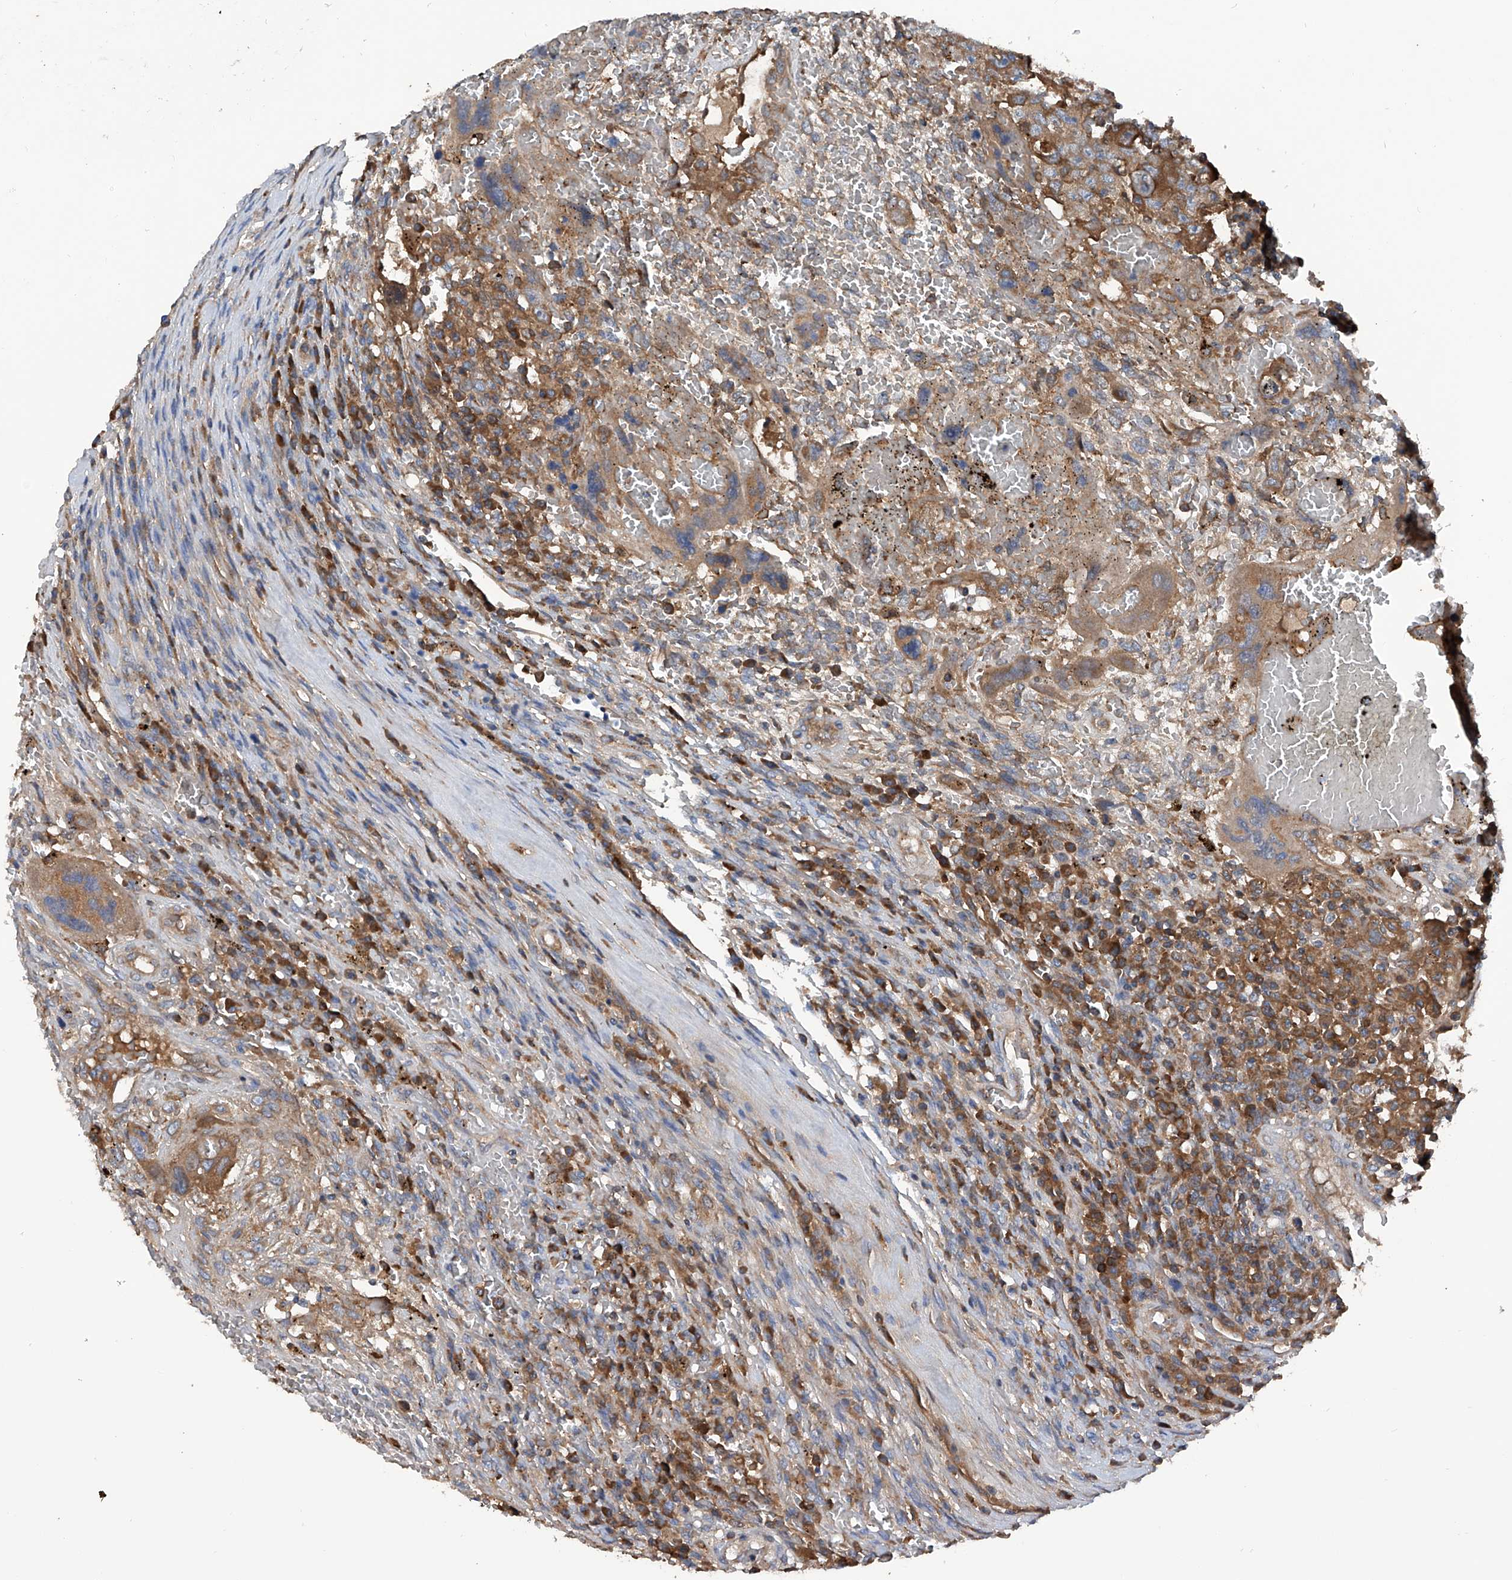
{"staining": {"intensity": "moderate", "quantity": ">75%", "location": "cytoplasmic/membranous"}, "tissue": "testis cancer", "cell_type": "Tumor cells", "image_type": "cancer", "snomed": [{"axis": "morphology", "description": "Carcinoma, Embryonal, NOS"}, {"axis": "topography", "description": "Testis"}], "caption": "Human embryonal carcinoma (testis) stained with a protein marker demonstrates moderate staining in tumor cells.", "gene": "ASCC3", "patient": {"sex": "male", "age": 26}}